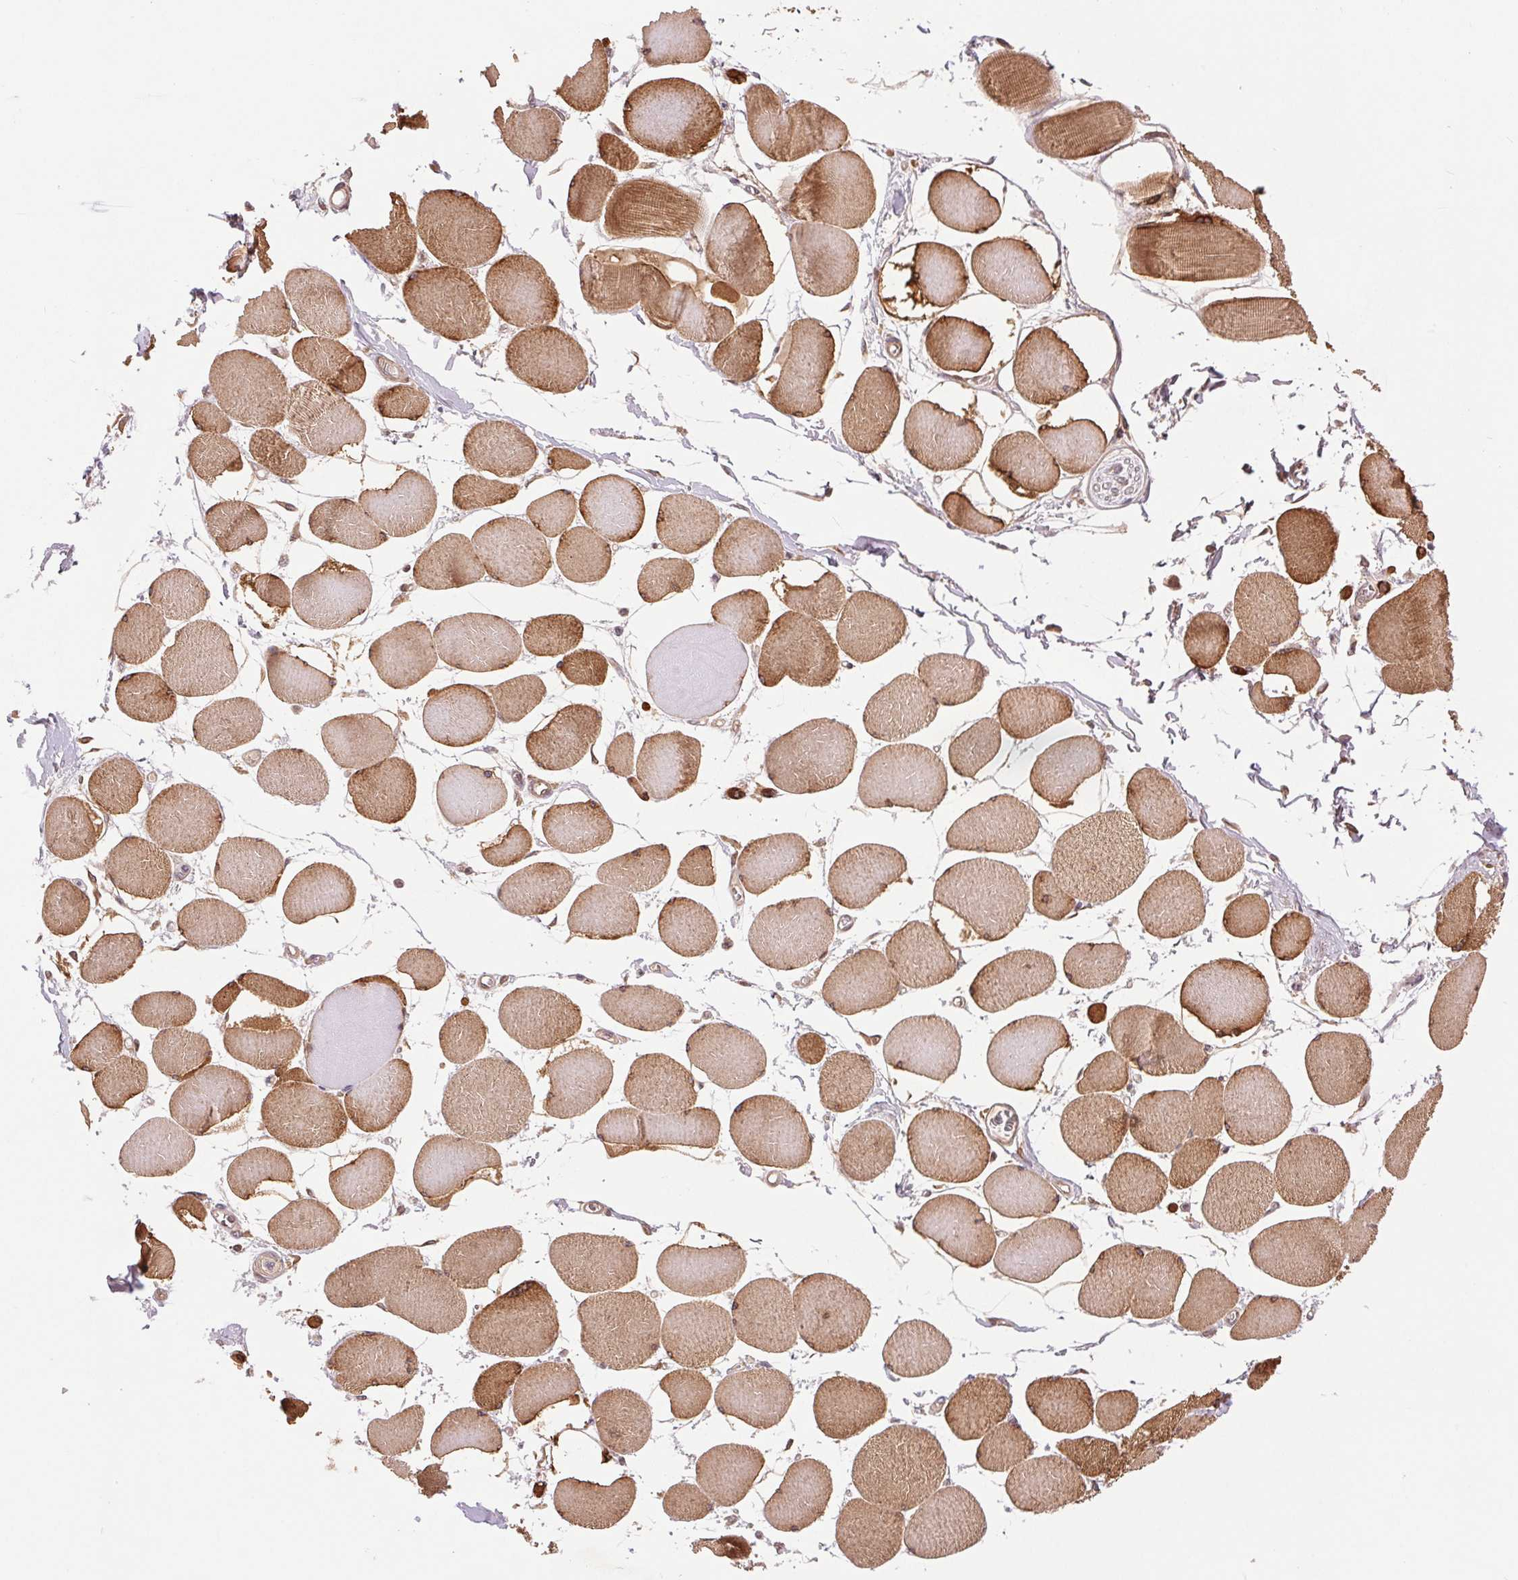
{"staining": {"intensity": "strong", "quantity": "25%-75%", "location": "cytoplasmic/membranous"}, "tissue": "skeletal muscle", "cell_type": "Myocytes", "image_type": "normal", "snomed": [{"axis": "morphology", "description": "Normal tissue, NOS"}, {"axis": "topography", "description": "Skeletal muscle"}], "caption": "IHC staining of benign skeletal muscle, which demonstrates high levels of strong cytoplasmic/membranous staining in approximately 25%-75% of myocytes indicating strong cytoplasmic/membranous protein expression. The staining was performed using DAB (3,3'-diaminobenzidine) (brown) for protein detection and nuclei were counterstained in hematoxylin (blue).", "gene": "BTF3L4", "patient": {"sex": "female", "age": 75}}